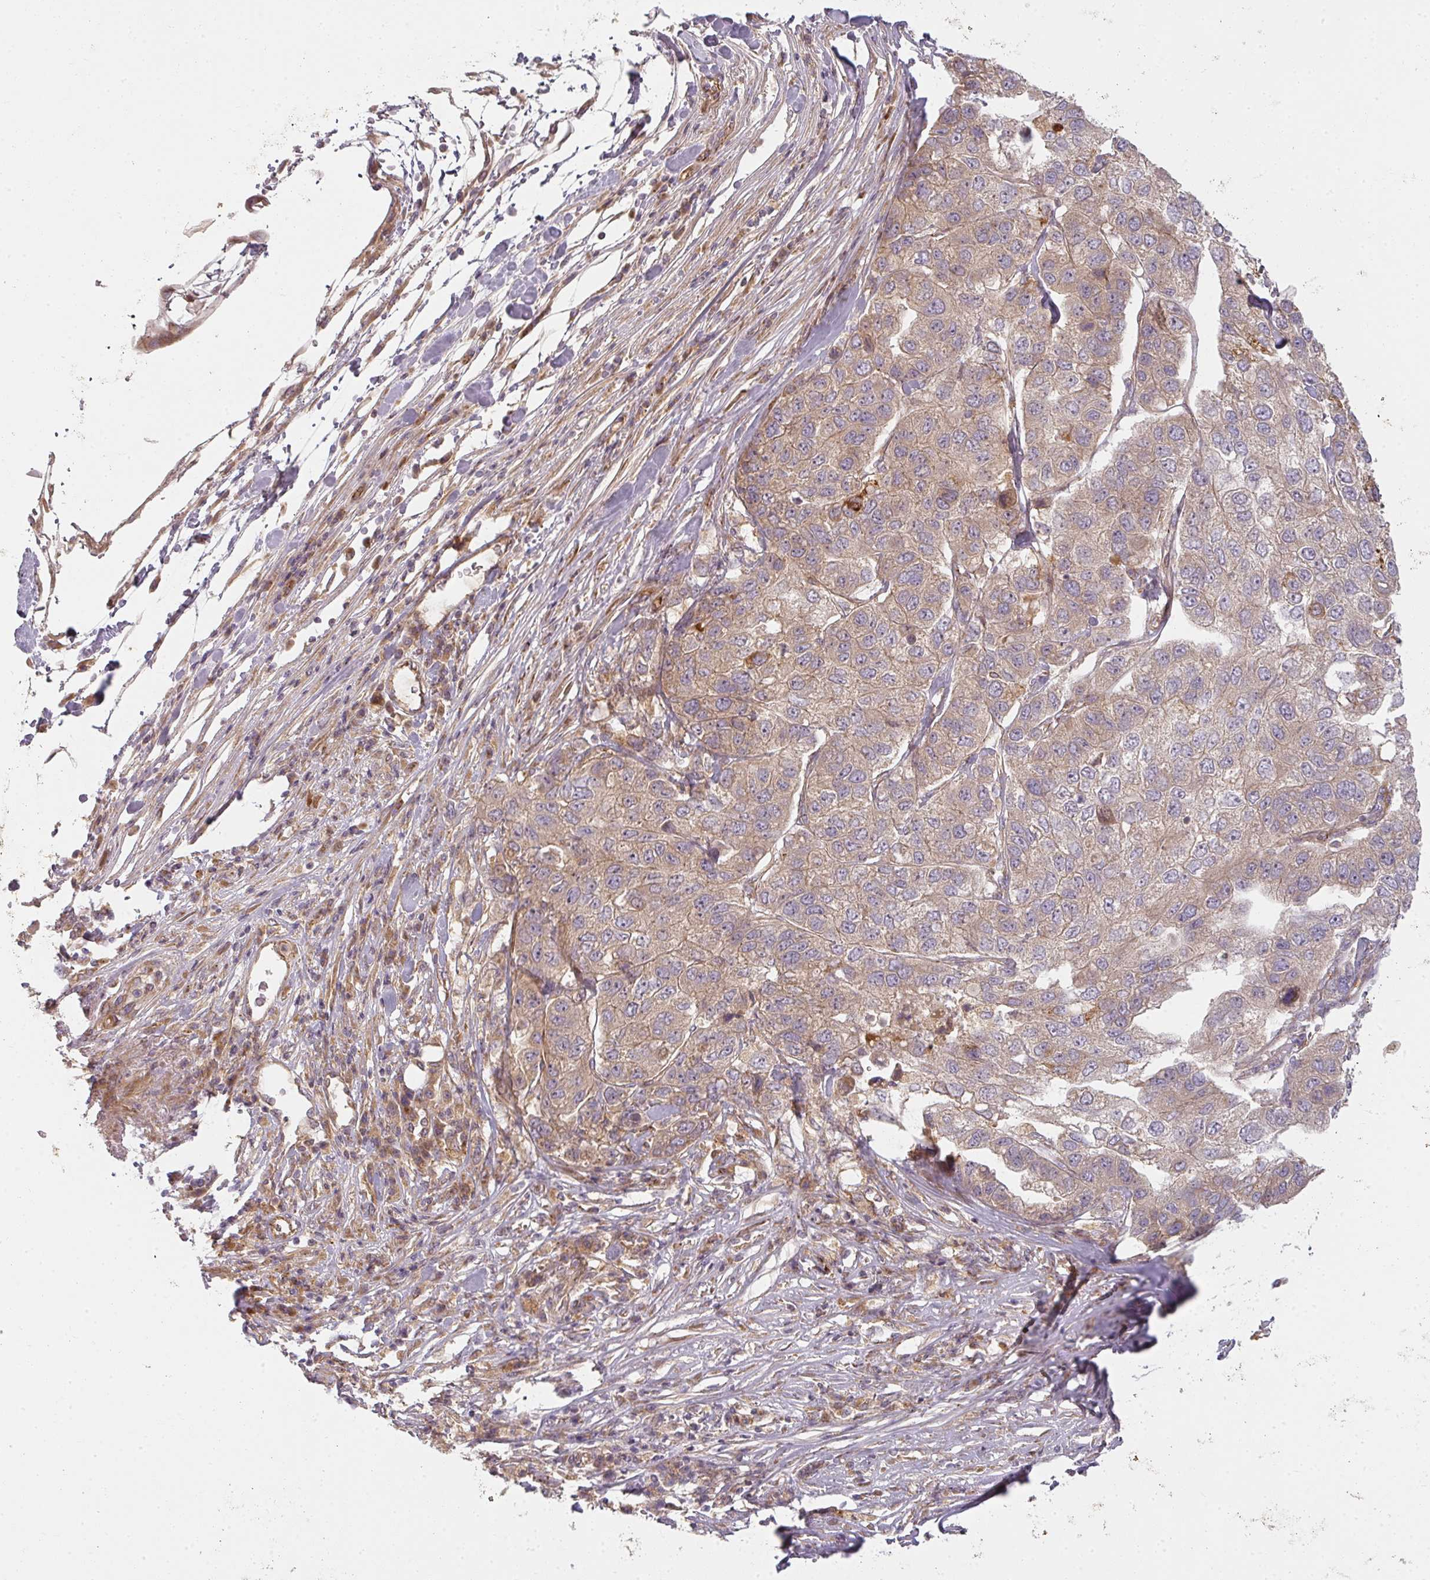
{"staining": {"intensity": "weak", "quantity": "25%-75%", "location": "cytoplasmic/membranous"}, "tissue": "pancreatic cancer", "cell_type": "Tumor cells", "image_type": "cancer", "snomed": [{"axis": "morphology", "description": "Adenocarcinoma, NOS"}, {"axis": "topography", "description": "Pancreas"}], "caption": "IHC (DAB) staining of adenocarcinoma (pancreatic) displays weak cytoplasmic/membranous protein staining in approximately 25%-75% of tumor cells.", "gene": "CNOT1", "patient": {"sex": "female", "age": 61}}